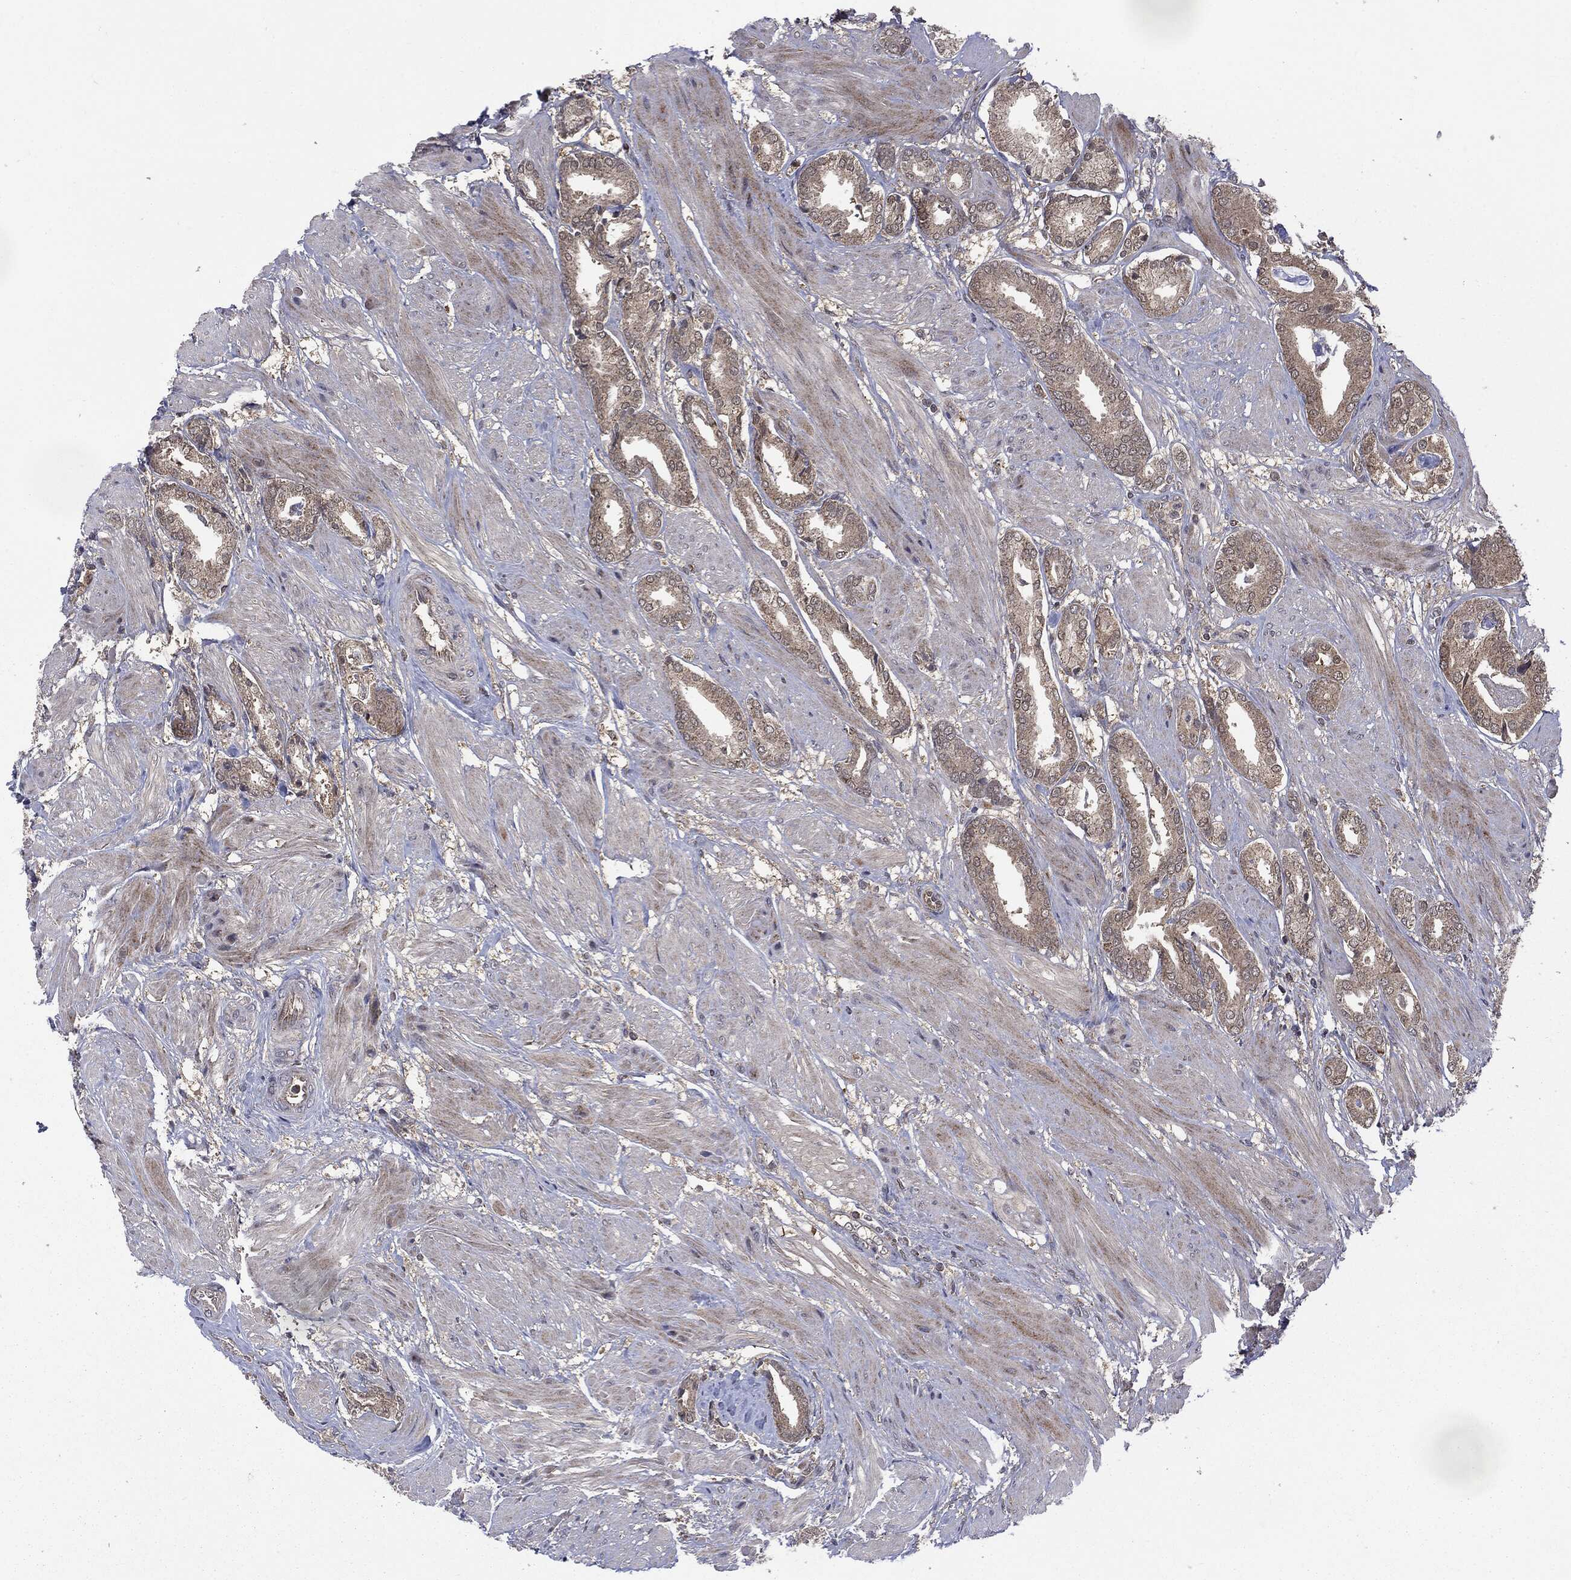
{"staining": {"intensity": "weak", "quantity": ">75%", "location": "cytoplasmic/membranous"}, "tissue": "prostate cancer", "cell_type": "Tumor cells", "image_type": "cancer", "snomed": [{"axis": "morphology", "description": "Adenocarcinoma, High grade"}, {"axis": "topography", "description": "Prostate"}], "caption": "A brown stain labels weak cytoplasmic/membranous staining of a protein in human prostate cancer (high-grade adenocarcinoma) tumor cells. The staining is performed using DAB brown chromogen to label protein expression. The nuclei are counter-stained blue using hematoxylin.", "gene": "PTPA", "patient": {"sex": "male", "age": 56}}